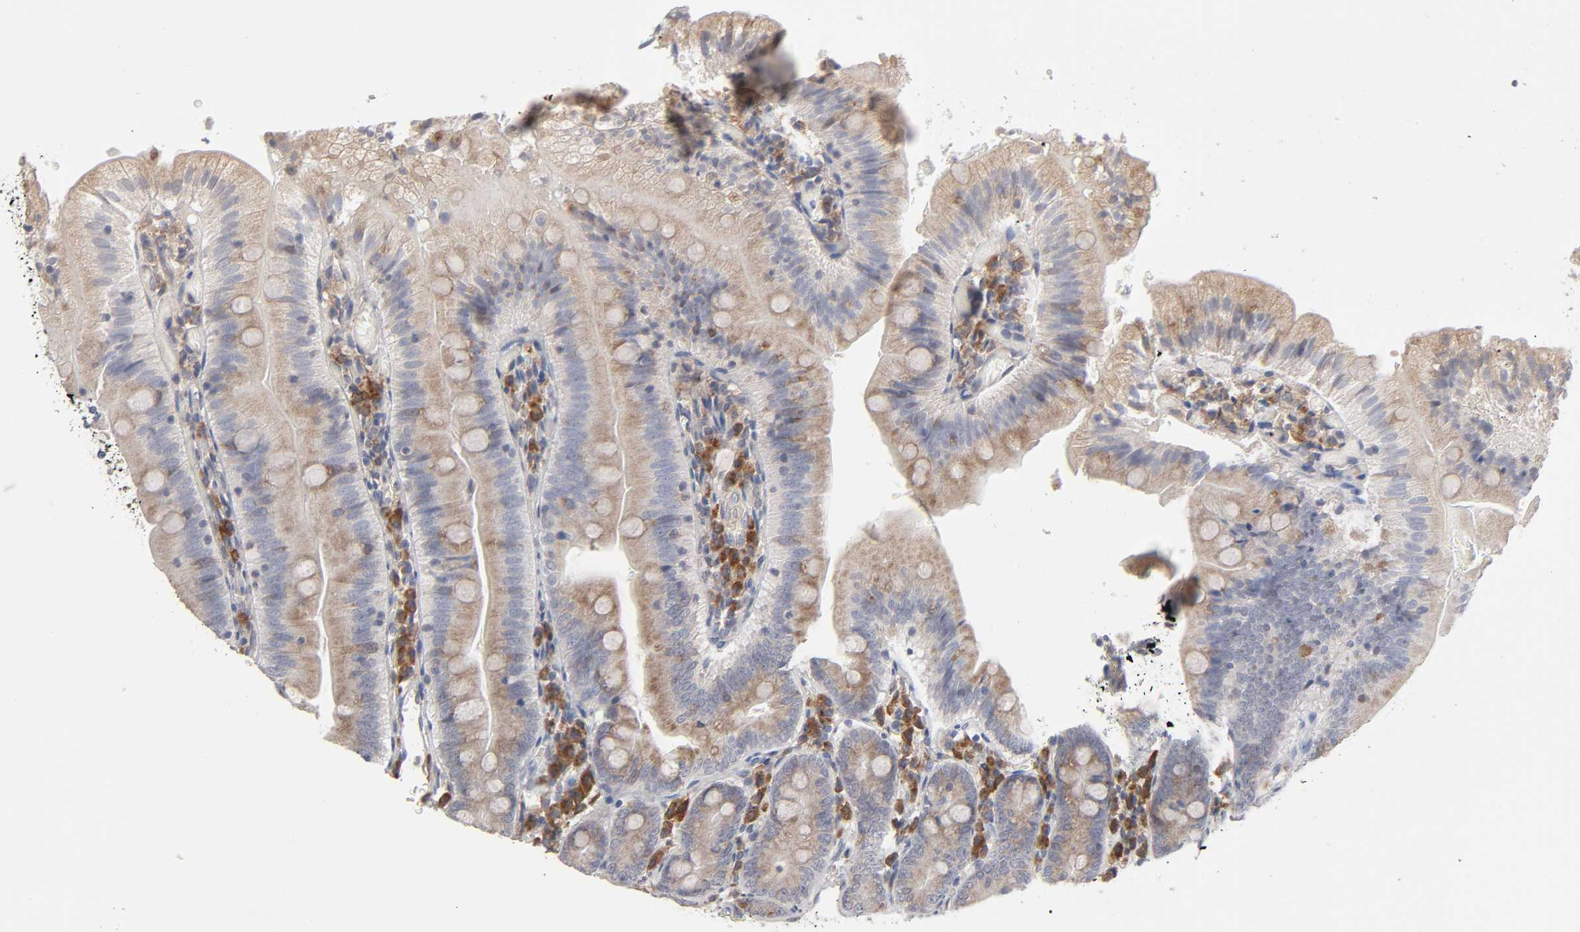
{"staining": {"intensity": "weak", "quantity": ">75%", "location": "cytoplasmic/membranous"}, "tissue": "small intestine", "cell_type": "Glandular cells", "image_type": "normal", "snomed": [{"axis": "morphology", "description": "Normal tissue, NOS"}, {"axis": "topography", "description": "Small intestine"}], "caption": "Small intestine stained with DAB IHC displays low levels of weak cytoplasmic/membranous staining in approximately >75% of glandular cells.", "gene": "IL4R", "patient": {"sex": "male", "age": 71}}